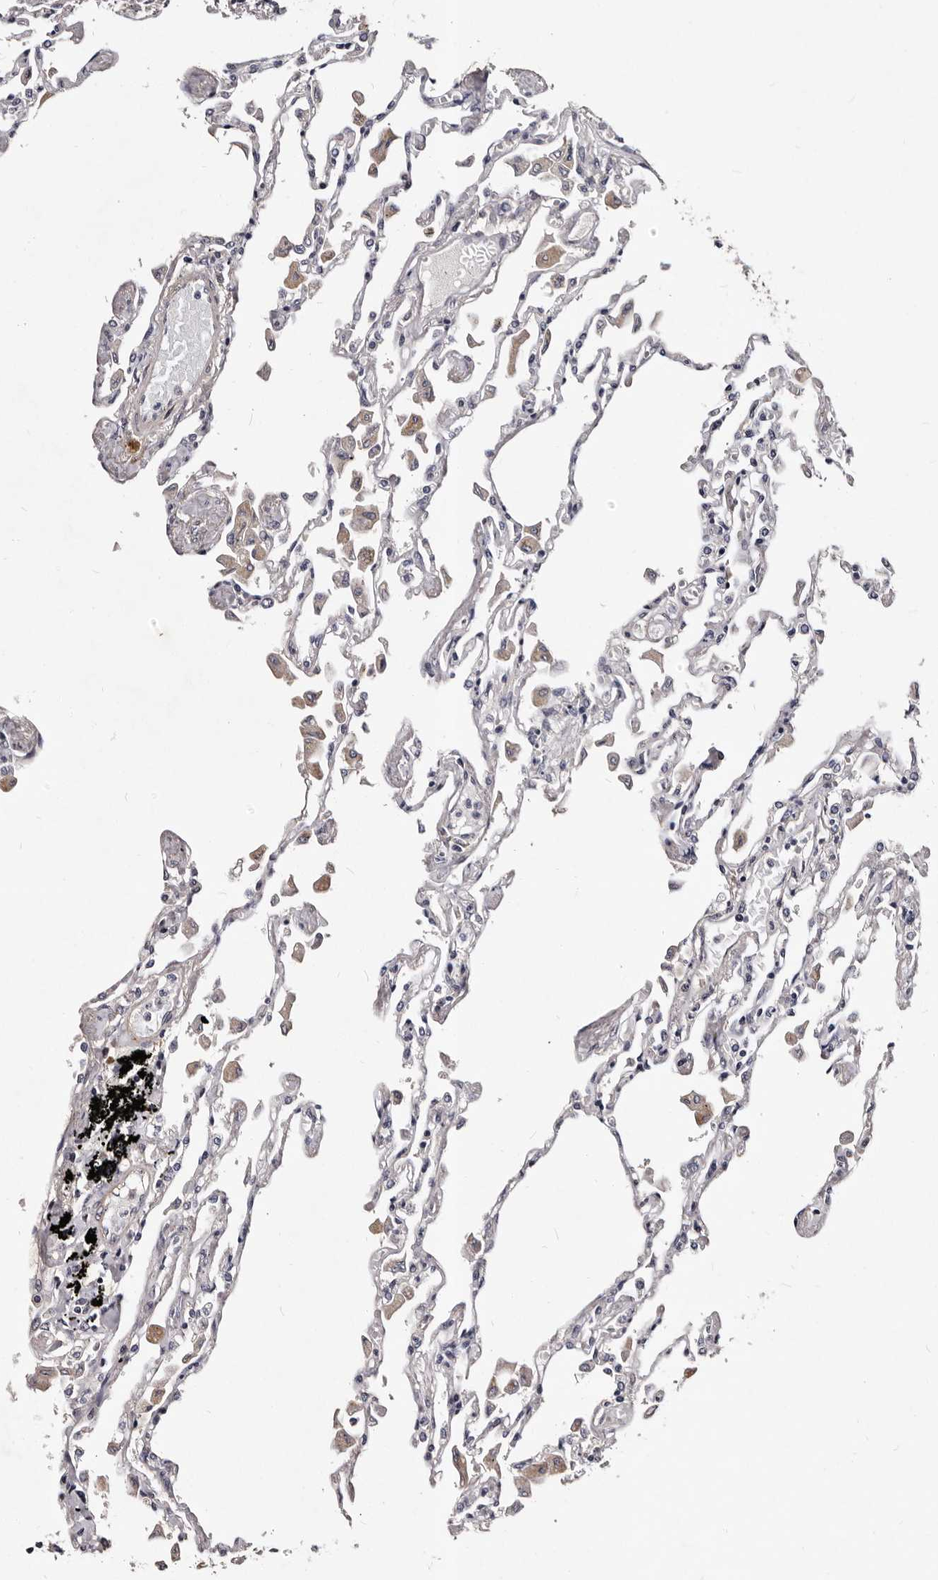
{"staining": {"intensity": "negative", "quantity": "none", "location": "none"}, "tissue": "lung", "cell_type": "Alveolar cells", "image_type": "normal", "snomed": [{"axis": "morphology", "description": "Normal tissue, NOS"}, {"axis": "topography", "description": "Bronchus"}, {"axis": "topography", "description": "Lung"}], "caption": "This micrograph is of normal lung stained with immunohistochemistry (IHC) to label a protein in brown with the nuclei are counter-stained blue. There is no positivity in alveolar cells.", "gene": "MKRN3", "patient": {"sex": "female", "age": 49}}